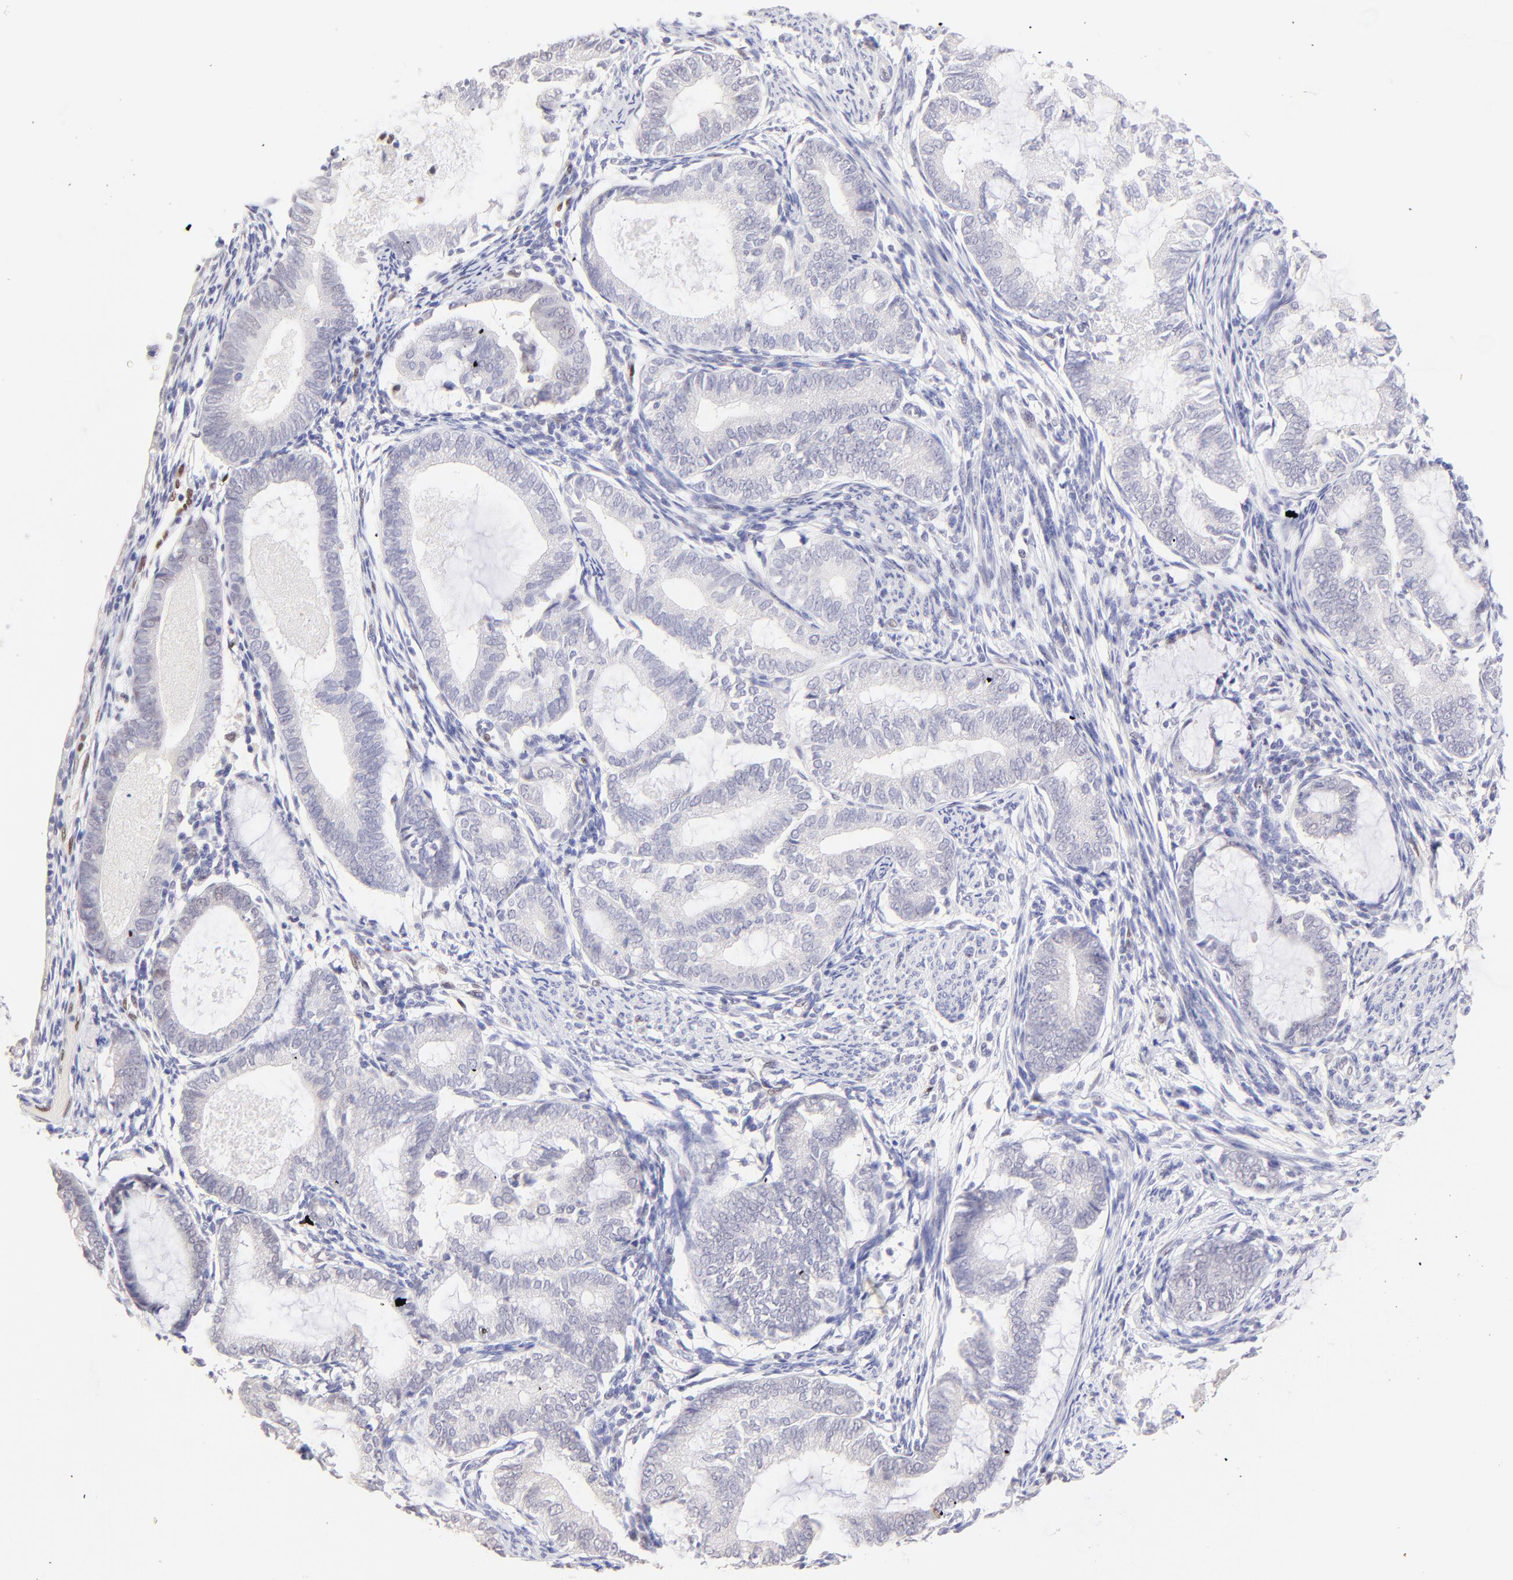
{"staining": {"intensity": "negative", "quantity": "none", "location": "none"}, "tissue": "endometrial cancer", "cell_type": "Tumor cells", "image_type": "cancer", "snomed": [{"axis": "morphology", "description": "Adenocarcinoma, NOS"}, {"axis": "topography", "description": "Endometrium"}], "caption": "The histopathology image displays no significant staining in tumor cells of endometrial cancer (adenocarcinoma).", "gene": "KLF4", "patient": {"sex": "female", "age": 63}}